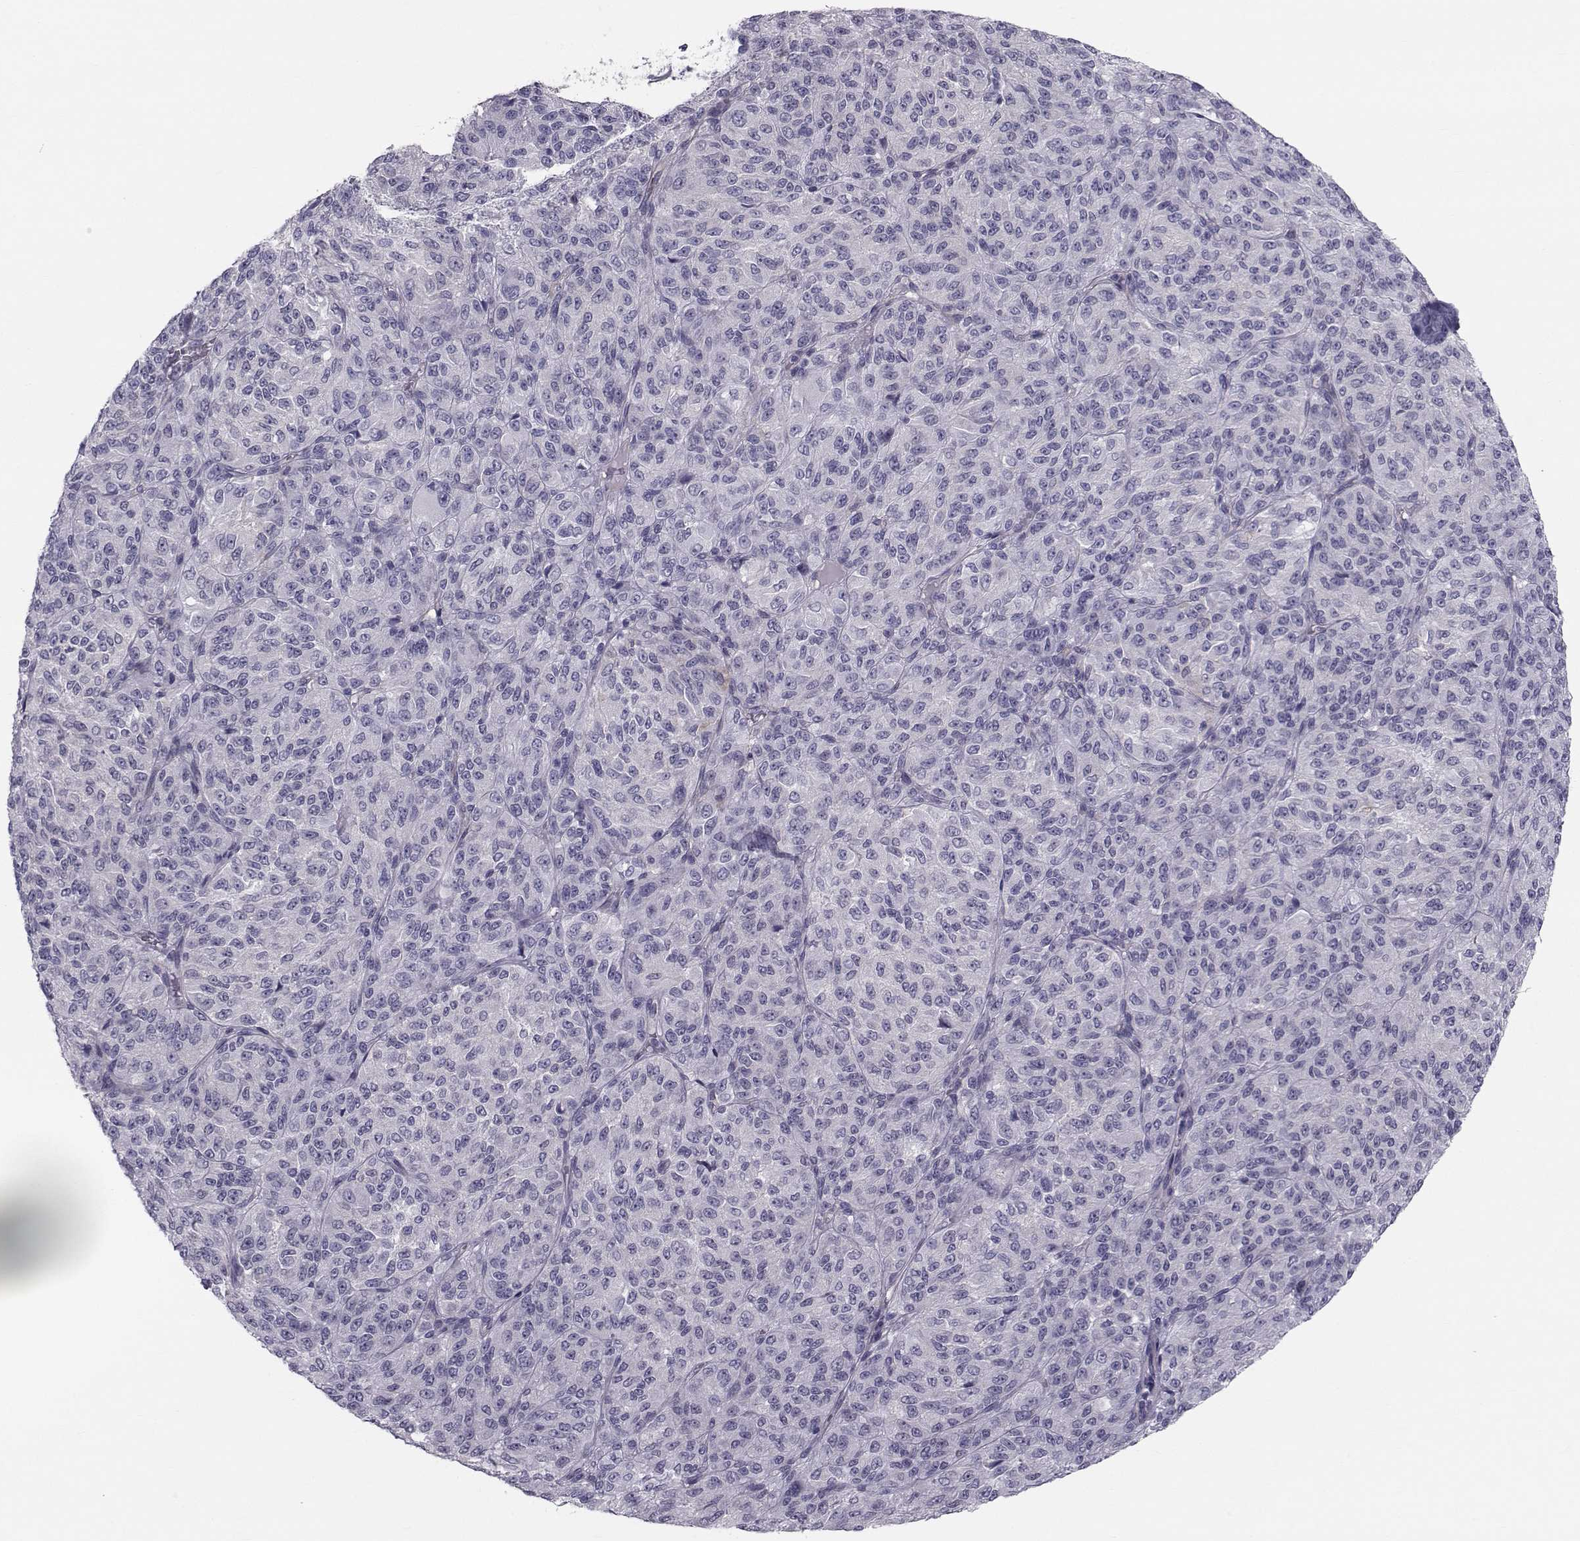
{"staining": {"intensity": "negative", "quantity": "none", "location": "none"}, "tissue": "melanoma", "cell_type": "Tumor cells", "image_type": "cancer", "snomed": [{"axis": "morphology", "description": "Malignant melanoma, Metastatic site"}, {"axis": "topography", "description": "Brain"}], "caption": "High power microscopy photomicrograph of an immunohistochemistry photomicrograph of malignant melanoma (metastatic site), revealing no significant positivity in tumor cells.", "gene": "GARIN3", "patient": {"sex": "female", "age": 56}}